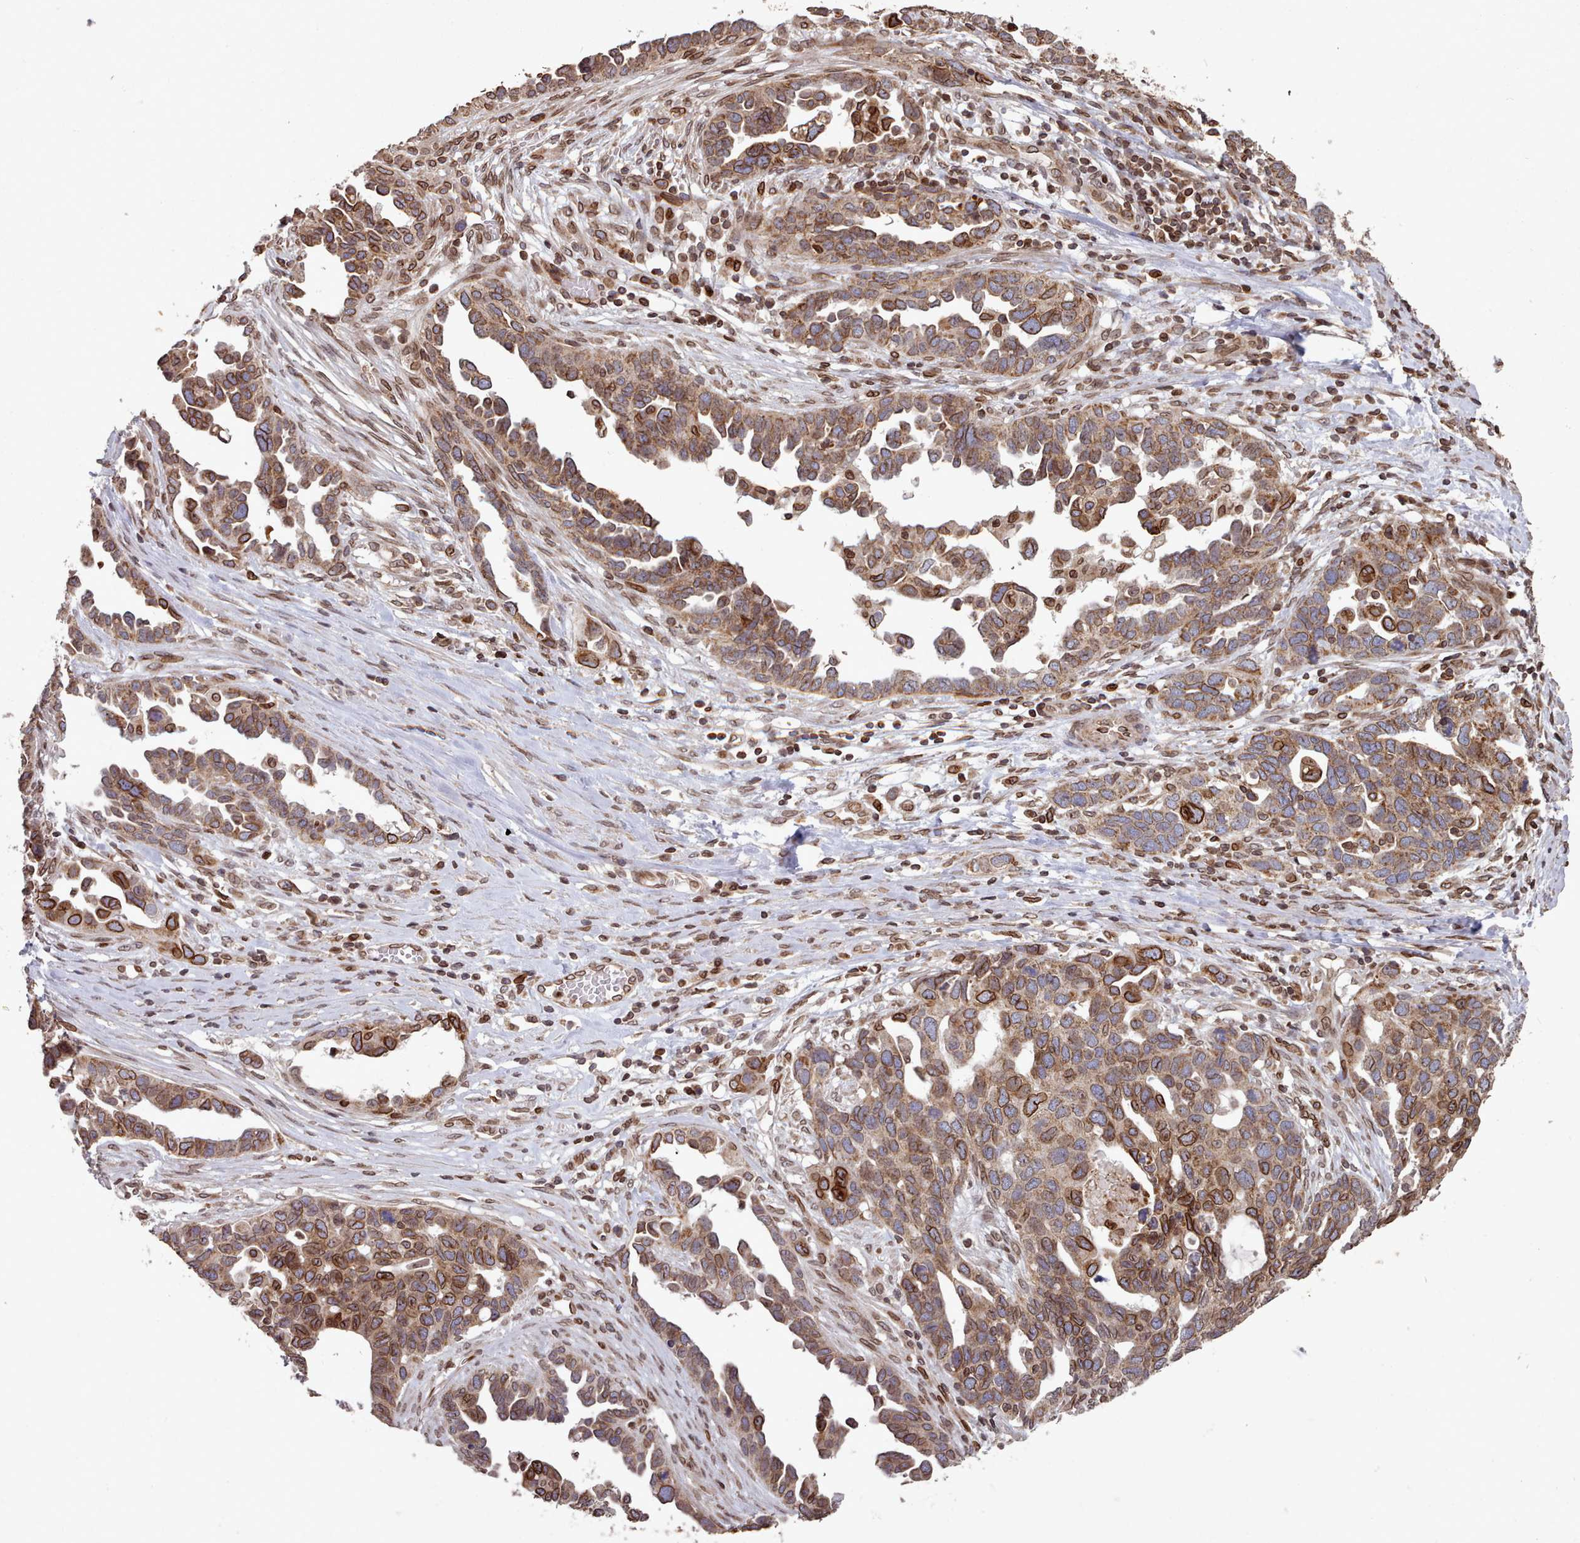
{"staining": {"intensity": "moderate", "quantity": ">75%", "location": "cytoplasmic/membranous"}, "tissue": "ovarian cancer", "cell_type": "Tumor cells", "image_type": "cancer", "snomed": [{"axis": "morphology", "description": "Cystadenocarcinoma, serous, NOS"}, {"axis": "topography", "description": "Ovary"}], "caption": "A high-resolution photomicrograph shows IHC staining of serous cystadenocarcinoma (ovarian), which demonstrates moderate cytoplasmic/membranous staining in approximately >75% of tumor cells.", "gene": "TOR1AIP1", "patient": {"sex": "female", "age": 54}}